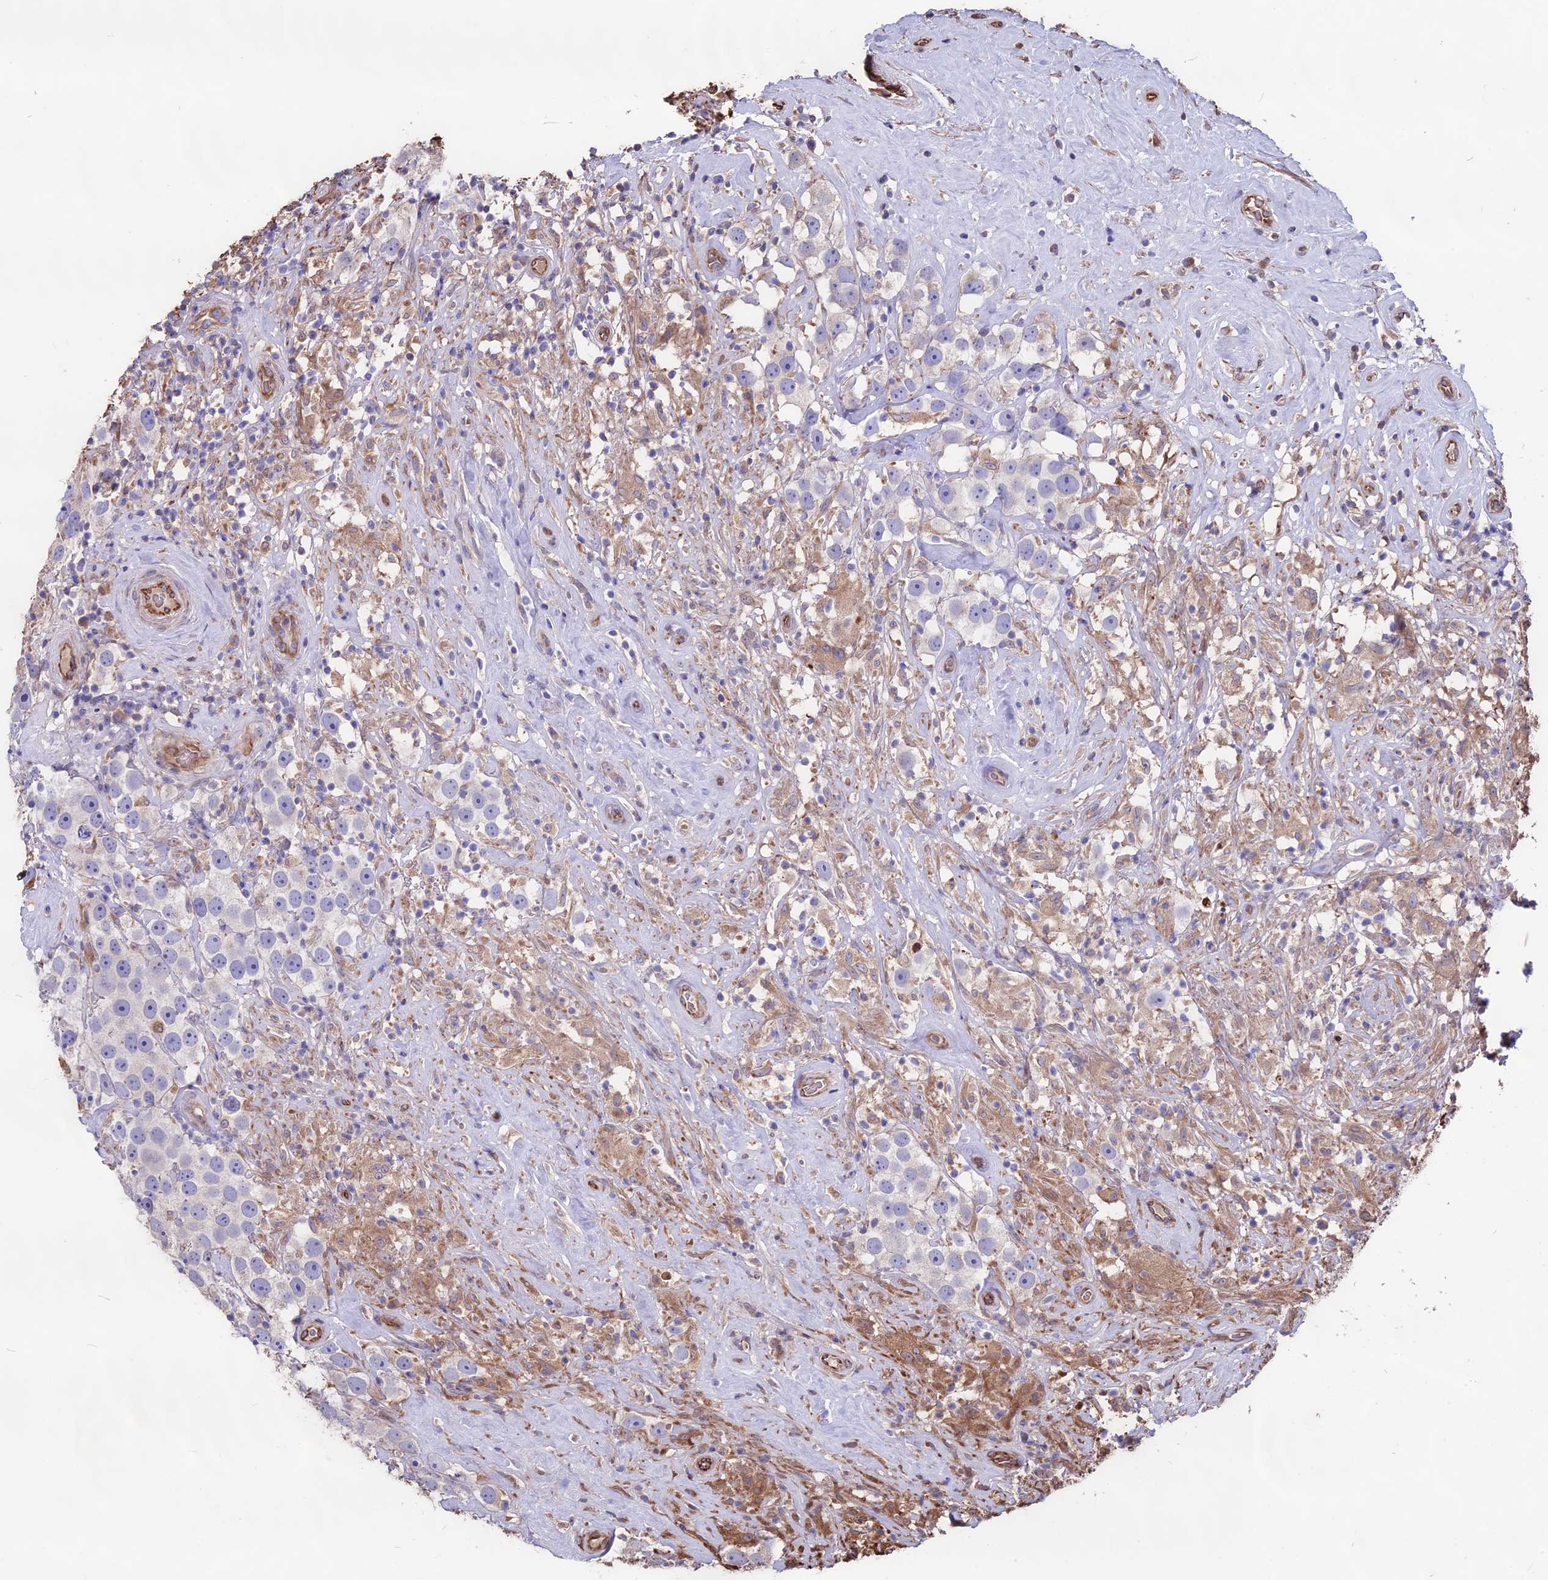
{"staining": {"intensity": "negative", "quantity": "none", "location": "none"}, "tissue": "testis cancer", "cell_type": "Tumor cells", "image_type": "cancer", "snomed": [{"axis": "morphology", "description": "Seminoma, NOS"}, {"axis": "topography", "description": "Testis"}], "caption": "DAB (3,3'-diaminobenzidine) immunohistochemical staining of testis cancer reveals no significant staining in tumor cells.", "gene": "SEH1L", "patient": {"sex": "male", "age": 49}}